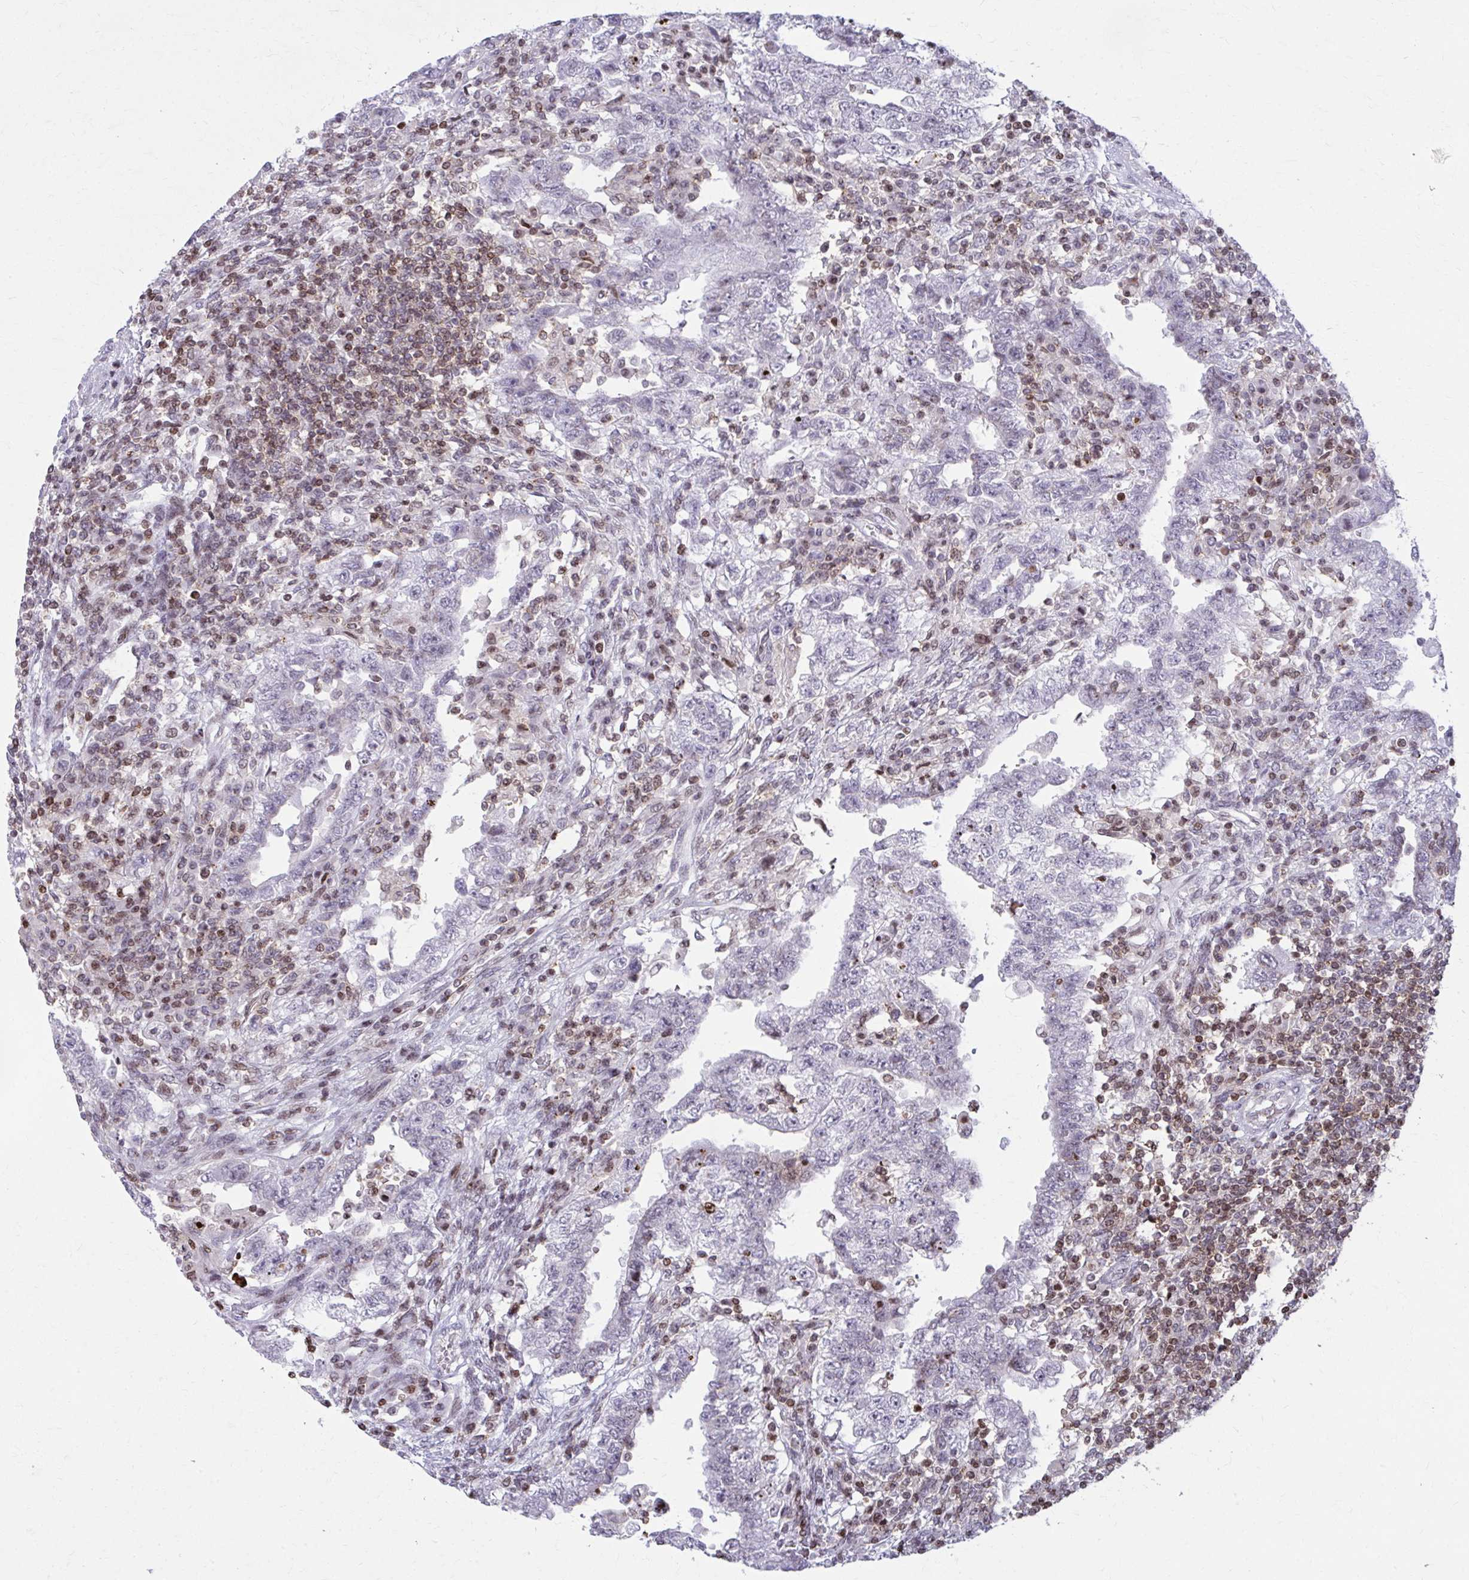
{"staining": {"intensity": "negative", "quantity": "none", "location": "none"}, "tissue": "testis cancer", "cell_type": "Tumor cells", "image_type": "cancer", "snomed": [{"axis": "morphology", "description": "Carcinoma, Embryonal, NOS"}, {"axis": "topography", "description": "Testis"}], "caption": "Tumor cells show no significant staining in testis cancer (embryonal carcinoma).", "gene": "AP5M1", "patient": {"sex": "male", "age": 26}}